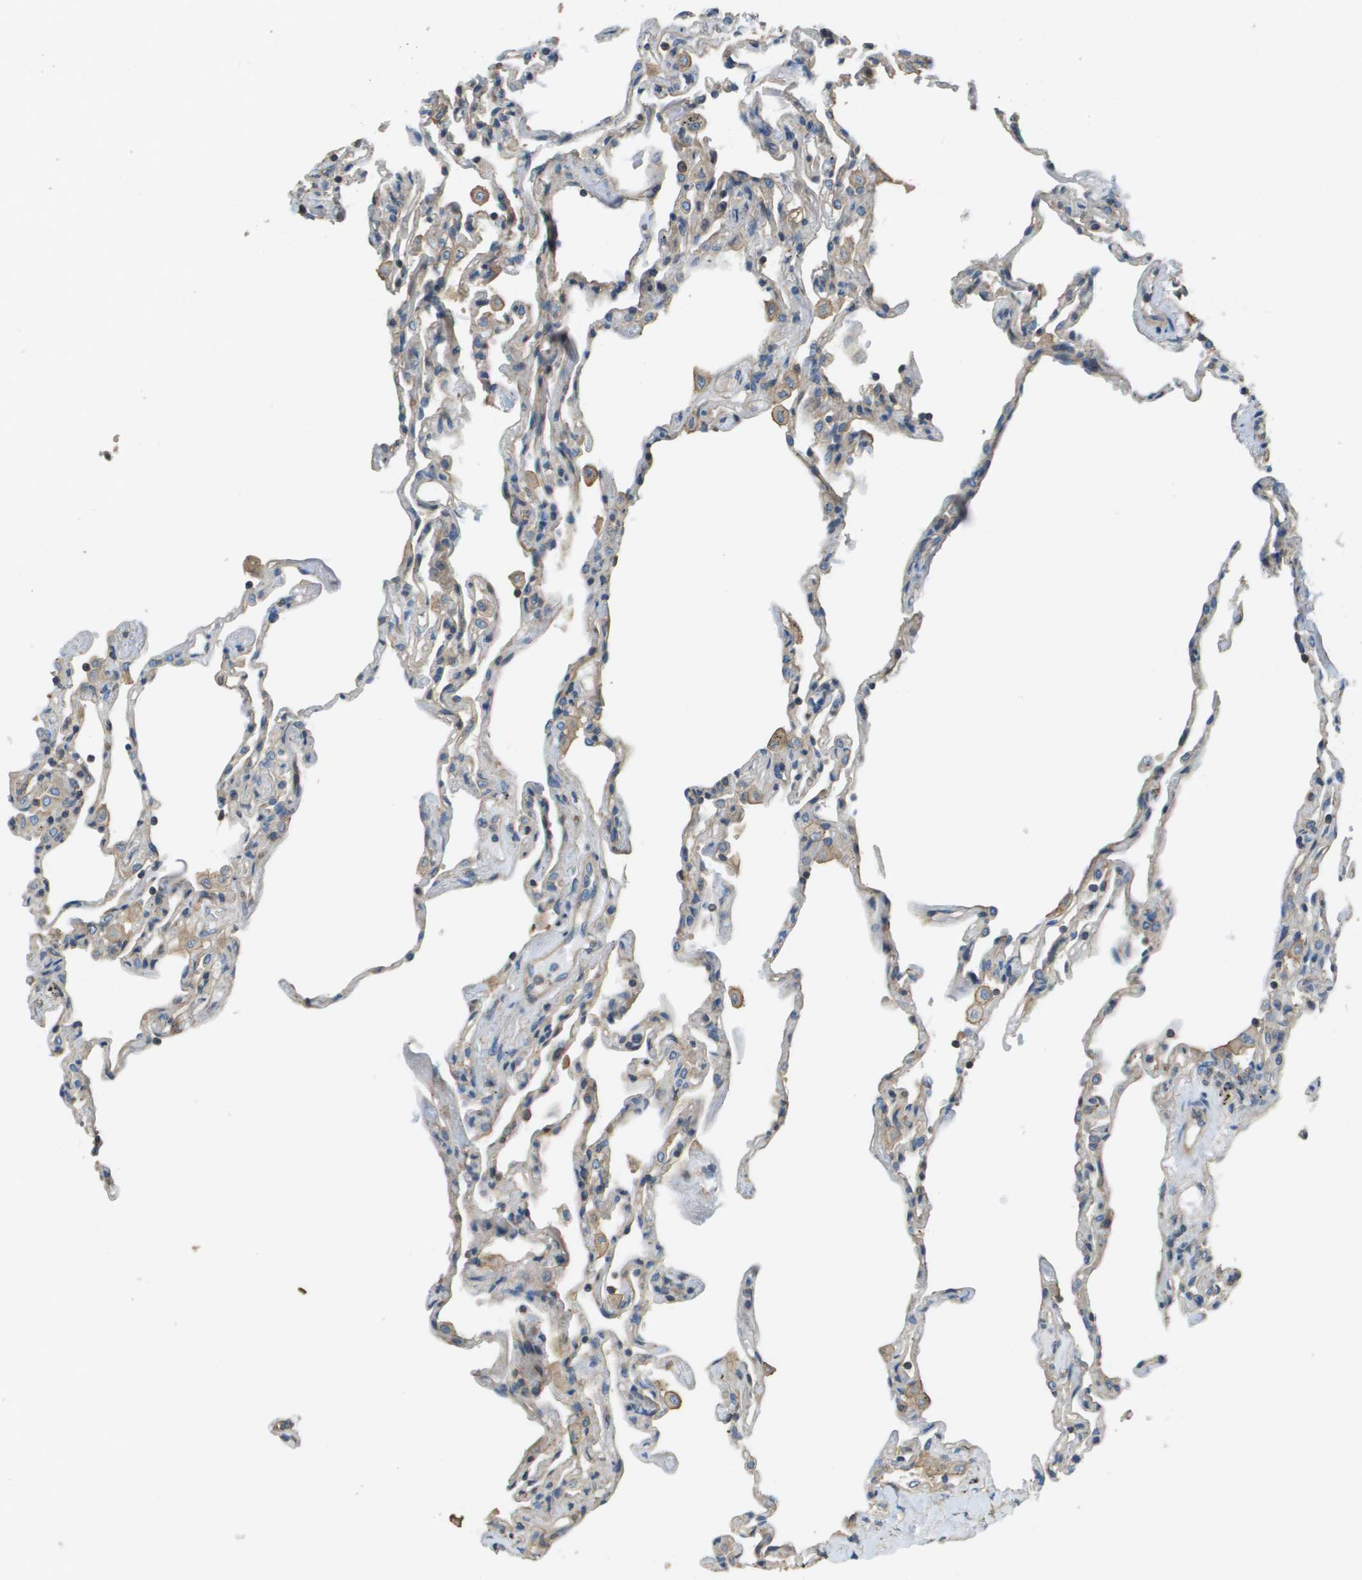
{"staining": {"intensity": "negative", "quantity": "none", "location": "none"}, "tissue": "lung", "cell_type": "Alveolar cells", "image_type": "normal", "snomed": [{"axis": "morphology", "description": "Normal tissue, NOS"}, {"axis": "topography", "description": "Lung"}], "caption": "Protein analysis of unremarkable lung reveals no significant positivity in alveolar cells.", "gene": "DNAJB11", "patient": {"sex": "male", "age": 59}}